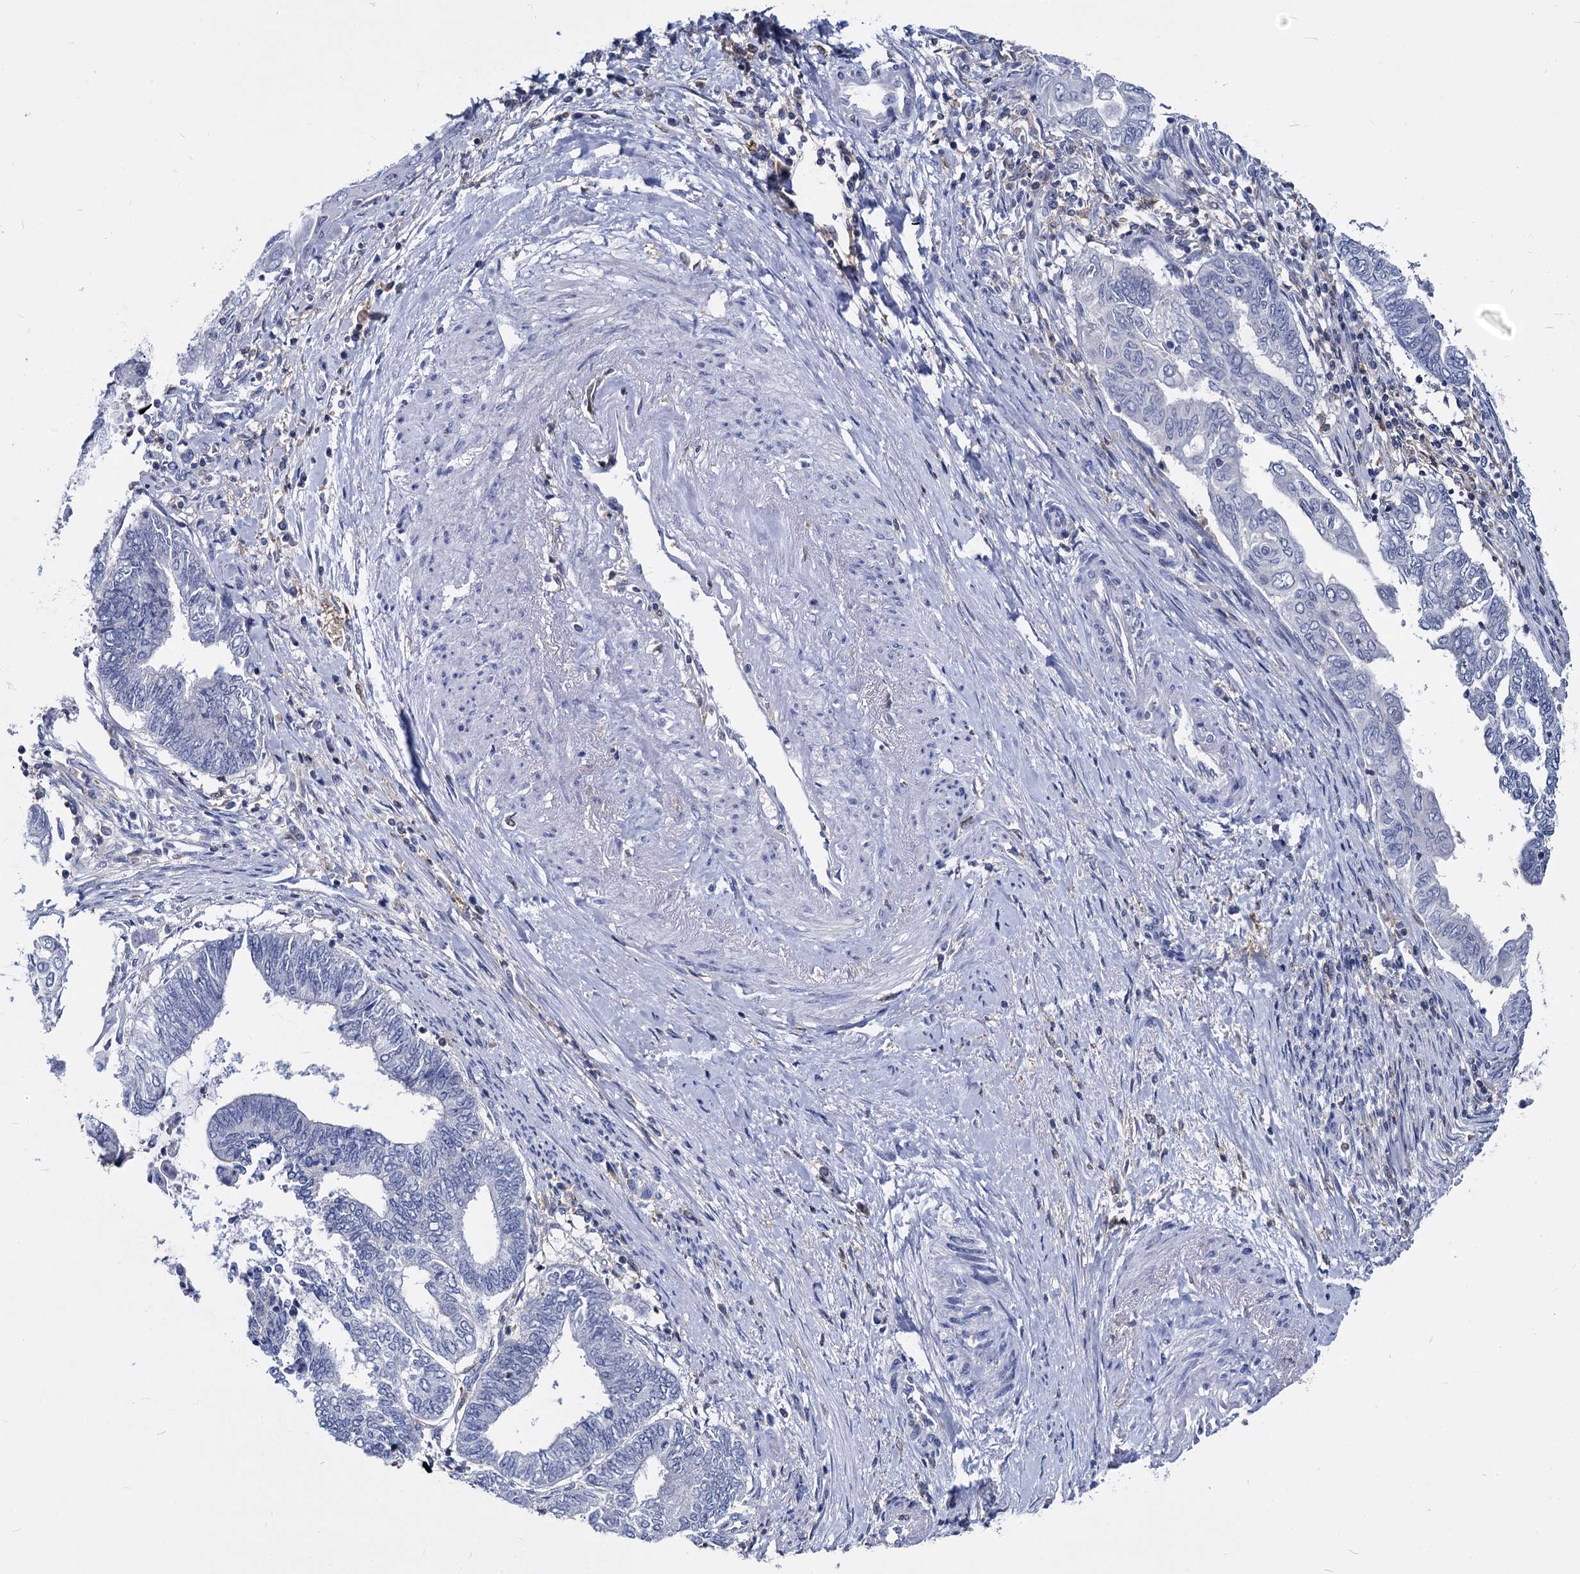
{"staining": {"intensity": "negative", "quantity": "none", "location": "none"}, "tissue": "endometrial cancer", "cell_type": "Tumor cells", "image_type": "cancer", "snomed": [{"axis": "morphology", "description": "Adenocarcinoma, NOS"}, {"axis": "topography", "description": "Uterus"}, {"axis": "topography", "description": "Endometrium"}], "caption": "Immunohistochemistry (IHC) micrograph of endometrial adenocarcinoma stained for a protein (brown), which reveals no positivity in tumor cells.", "gene": "RHOG", "patient": {"sex": "female", "age": 70}}